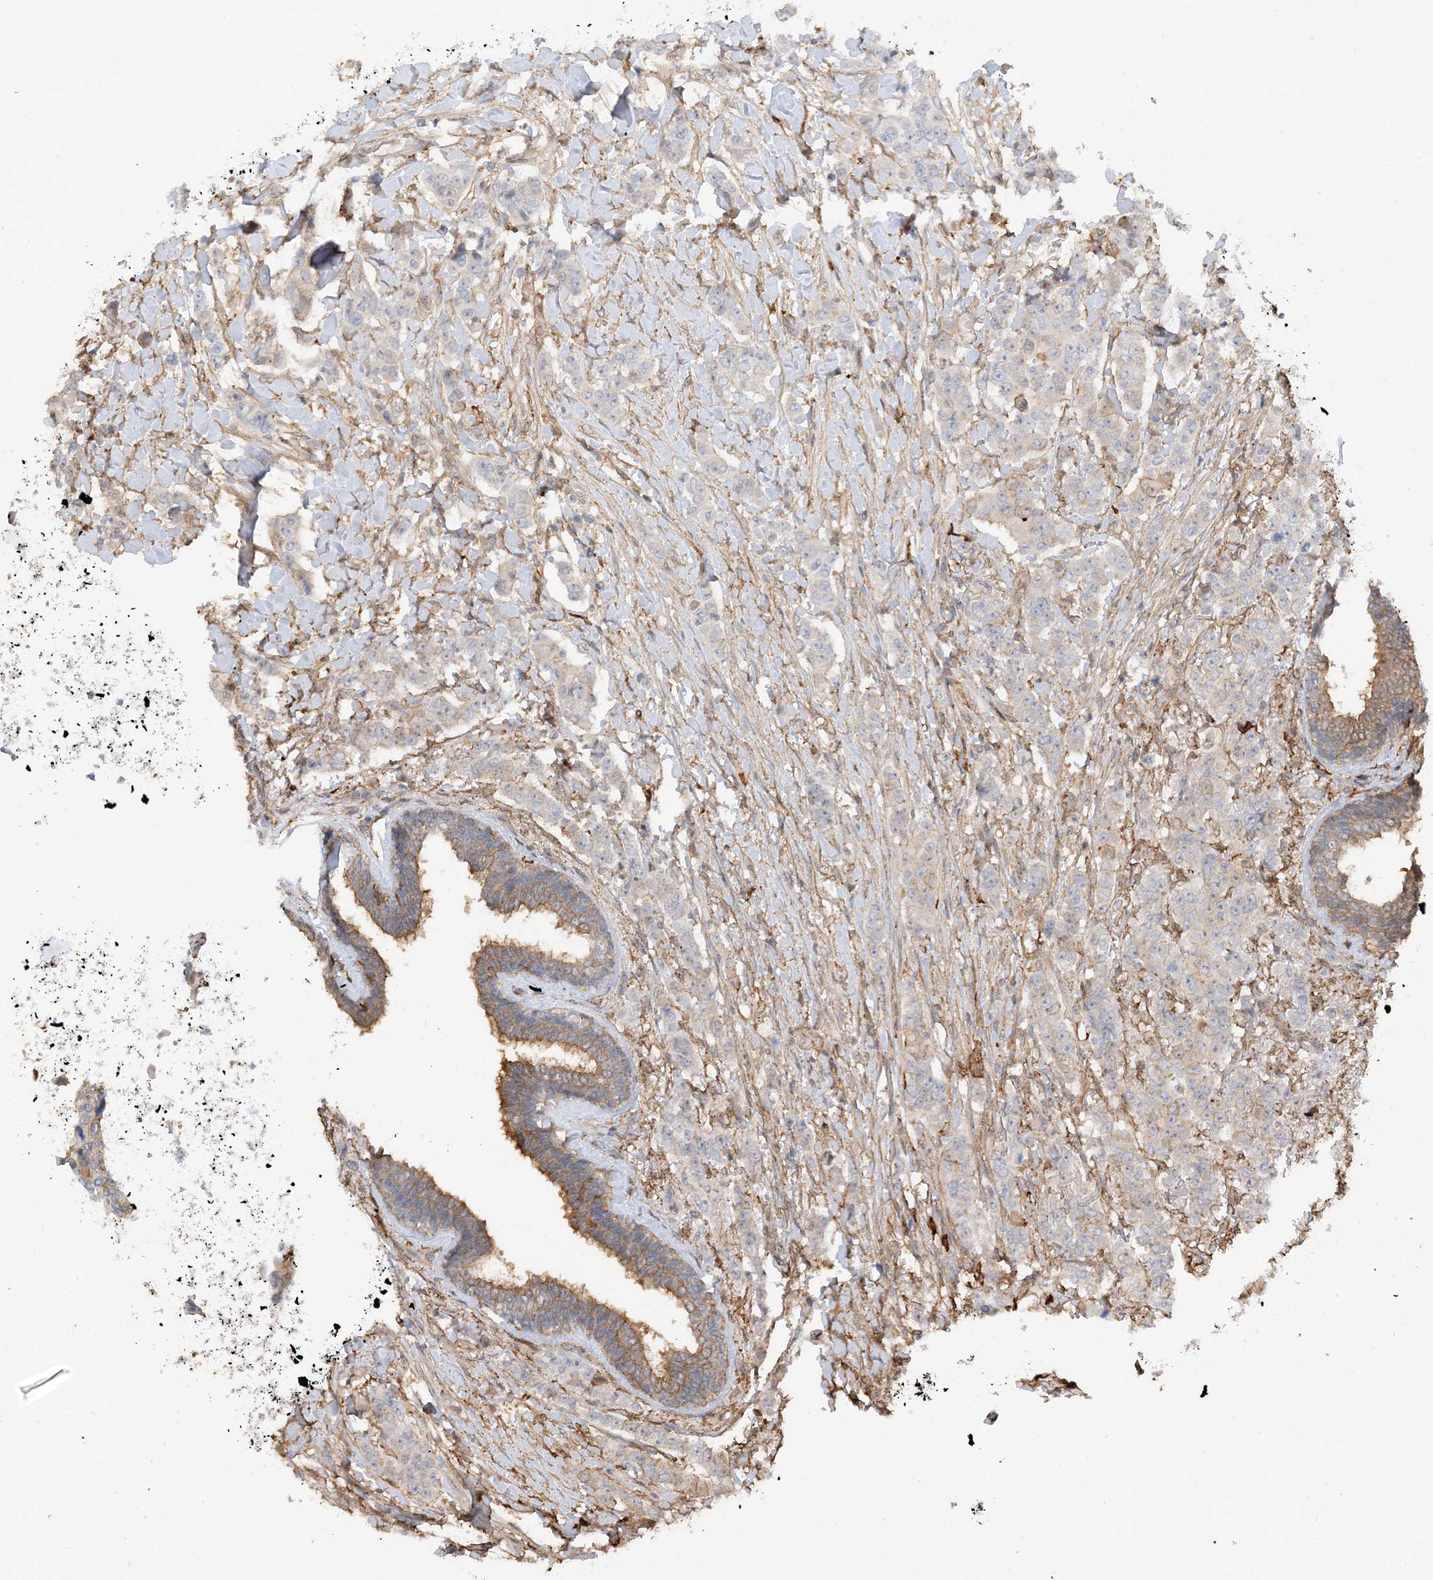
{"staining": {"intensity": "negative", "quantity": "none", "location": "none"}, "tissue": "breast cancer", "cell_type": "Tumor cells", "image_type": "cancer", "snomed": [{"axis": "morphology", "description": "Duct carcinoma"}, {"axis": "topography", "description": "Breast"}], "caption": "Immunohistochemistry (IHC) histopathology image of neoplastic tissue: breast cancer stained with DAB reveals no significant protein staining in tumor cells.", "gene": "PHACTR2", "patient": {"sex": "female", "age": 40}}